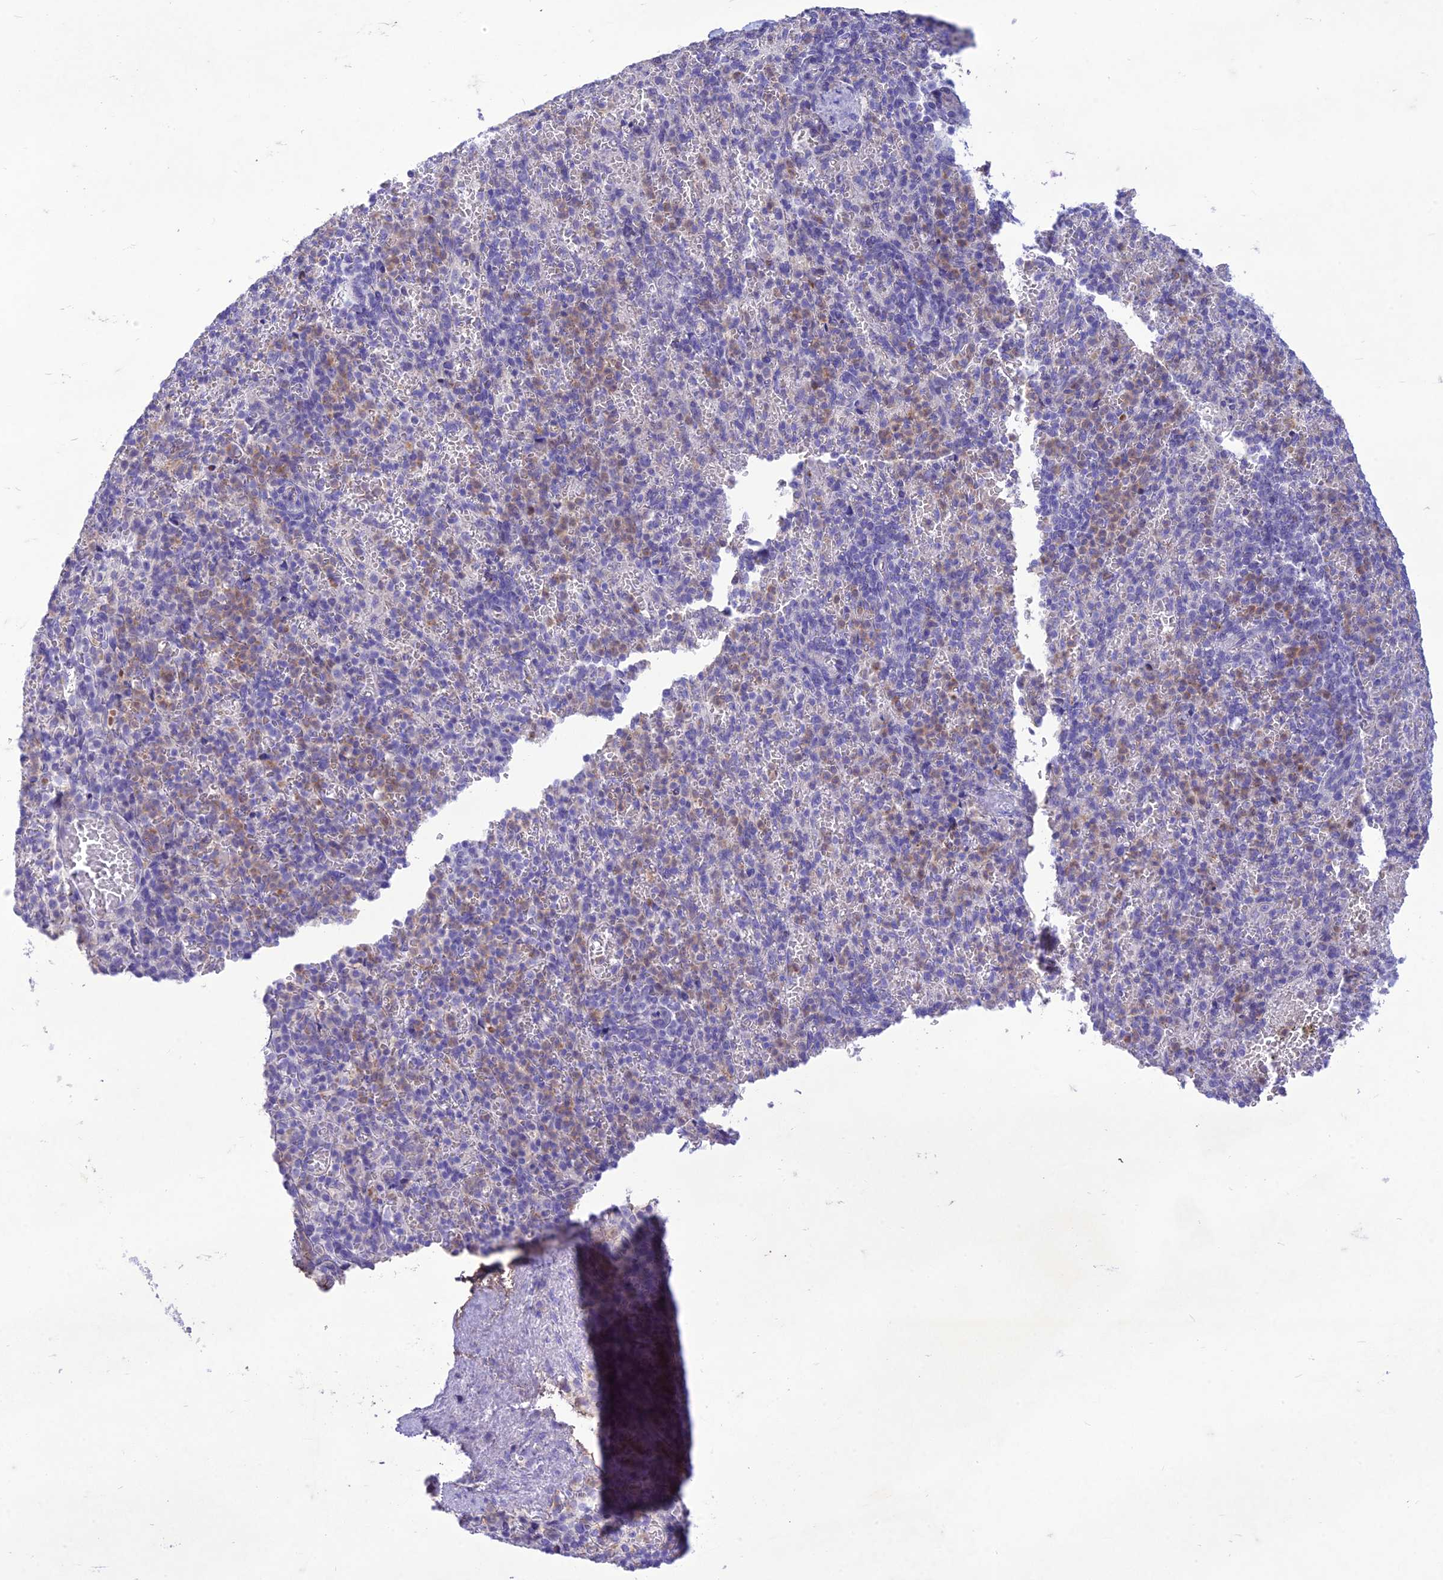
{"staining": {"intensity": "weak", "quantity": "<25%", "location": "cytoplasmic/membranous"}, "tissue": "spleen", "cell_type": "Cells in red pulp", "image_type": "normal", "snomed": [{"axis": "morphology", "description": "Normal tissue, NOS"}, {"axis": "topography", "description": "Spleen"}], "caption": "The photomicrograph reveals no staining of cells in red pulp in normal spleen. Nuclei are stained in blue.", "gene": "SLC13A5", "patient": {"sex": "female", "age": 74}}